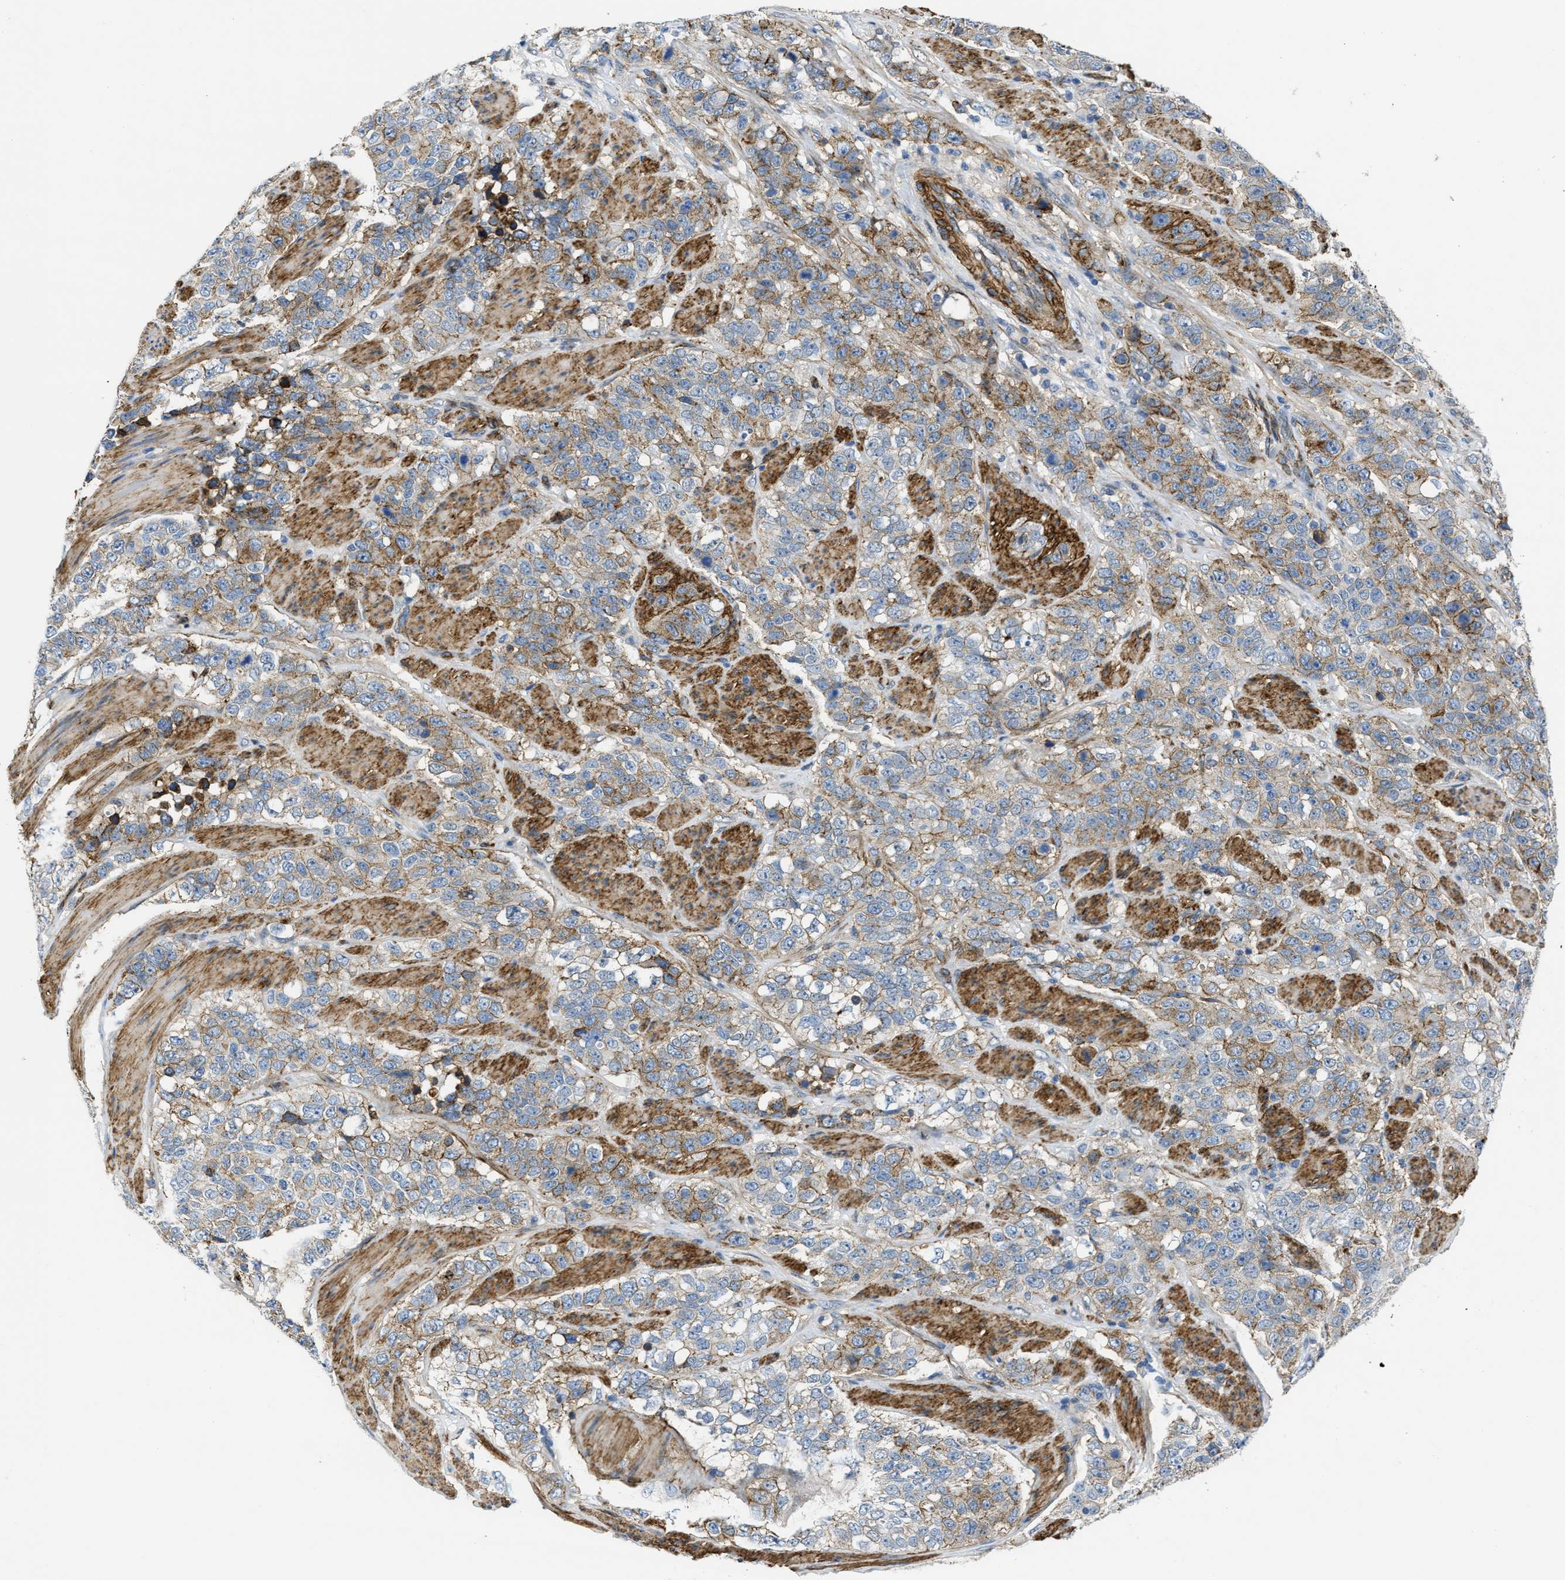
{"staining": {"intensity": "moderate", "quantity": ">75%", "location": "cytoplasmic/membranous"}, "tissue": "stomach cancer", "cell_type": "Tumor cells", "image_type": "cancer", "snomed": [{"axis": "morphology", "description": "Adenocarcinoma, NOS"}, {"axis": "topography", "description": "Stomach"}], "caption": "Human stomach cancer stained with a protein marker reveals moderate staining in tumor cells.", "gene": "NAB1", "patient": {"sex": "male", "age": 48}}